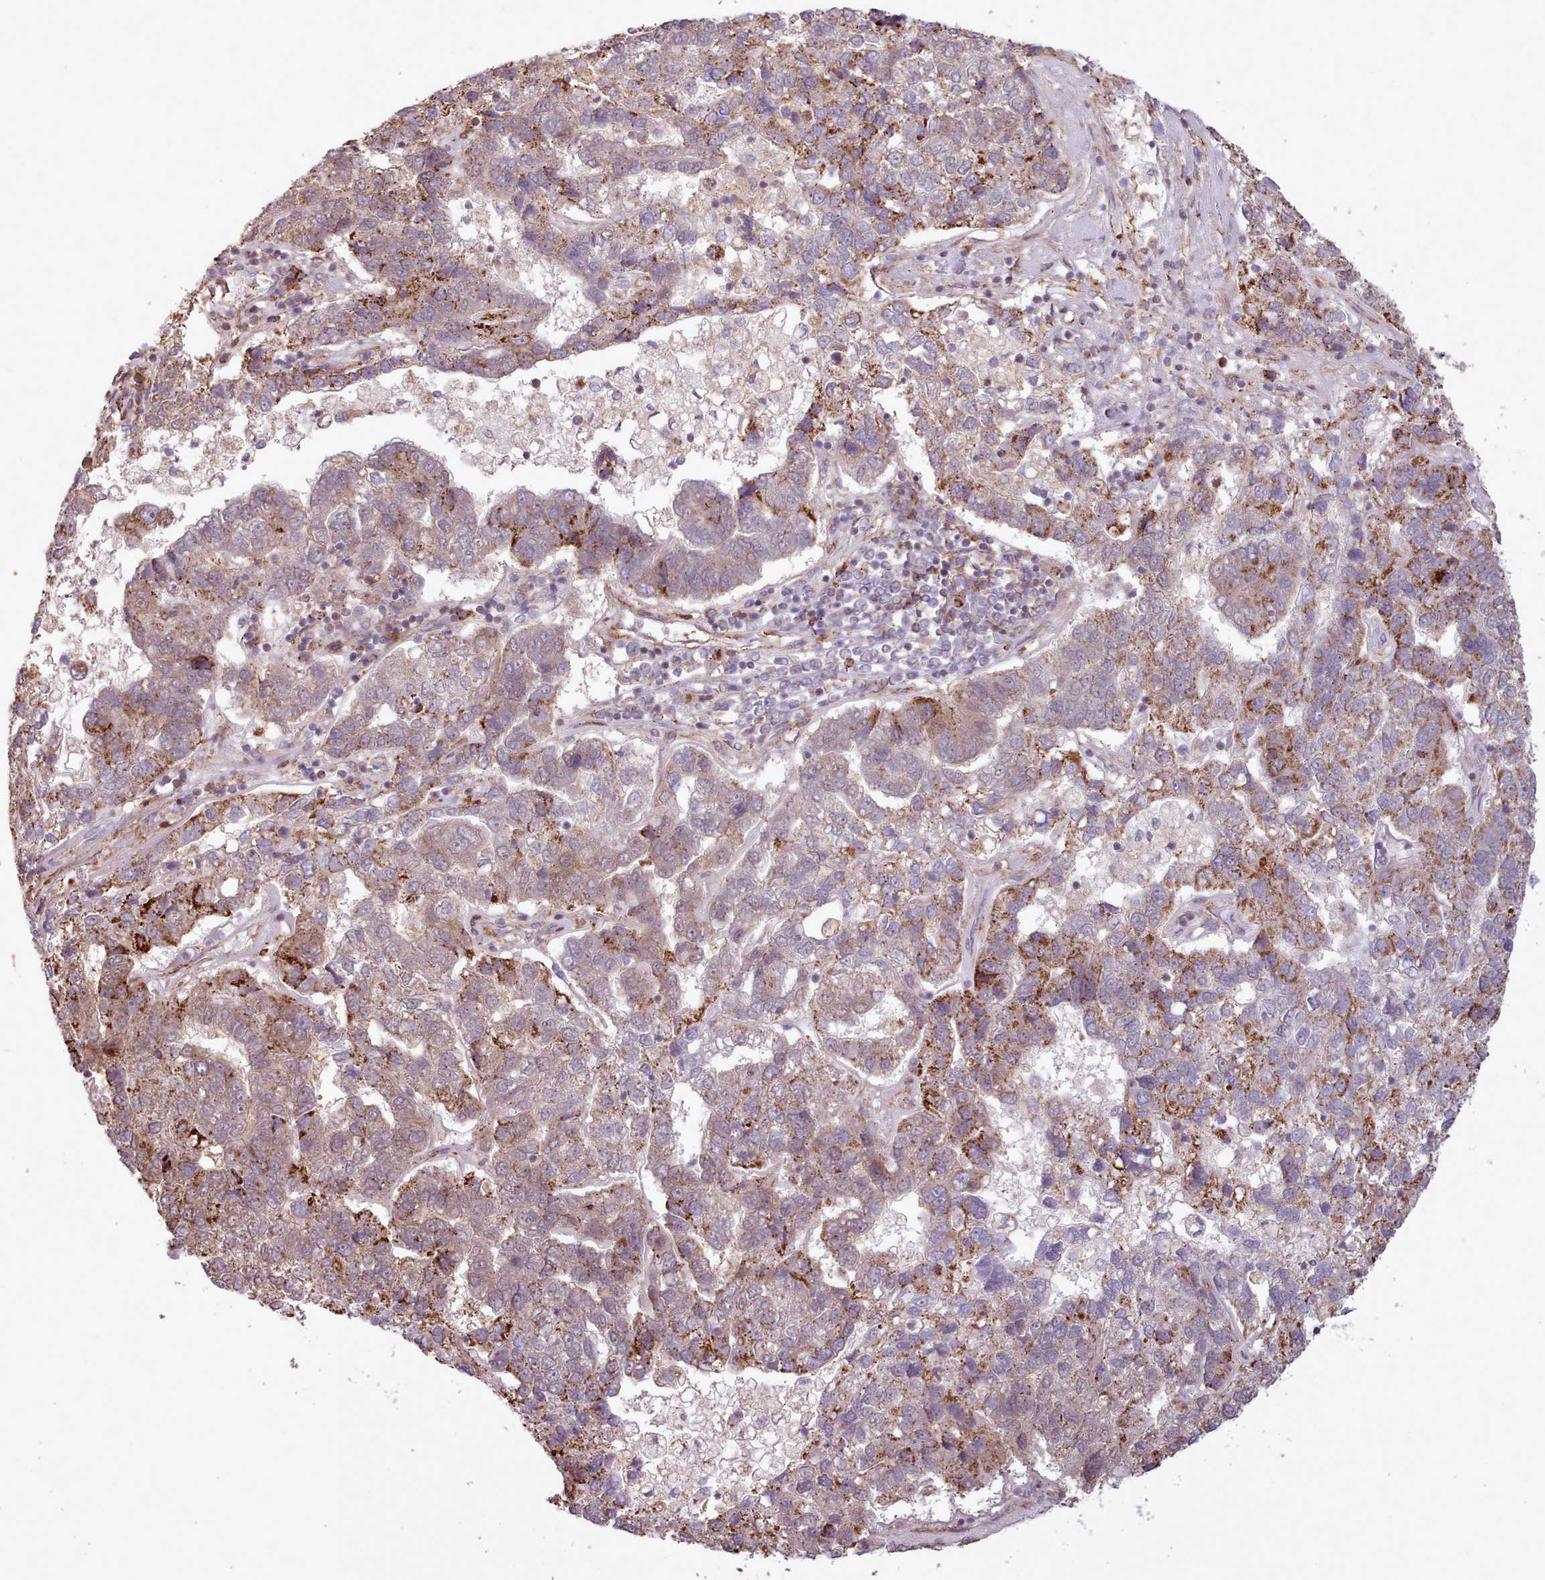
{"staining": {"intensity": "moderate", "quantity": "25%-75%", "location": "cytoplasmic/membranous"}, "tissue": "pancreatic cancer", "cell_type": "Tumor cells", "image_type": "cancer", "snomed": [{"axis": "morphology", "description": "Adenocarcinoma, NOS"}, {"axis": "topography", "description": "Pancreas"}], "caption": "Immunohistochemical staining of pancreatic cancer (adenocarcinoma) displays moderate cytoplasmic/membranous protein positivity in about 25%-75% of tumor cells.", "gene": "ZMYM4", "patient": {"sex": "female", "age": 61}}